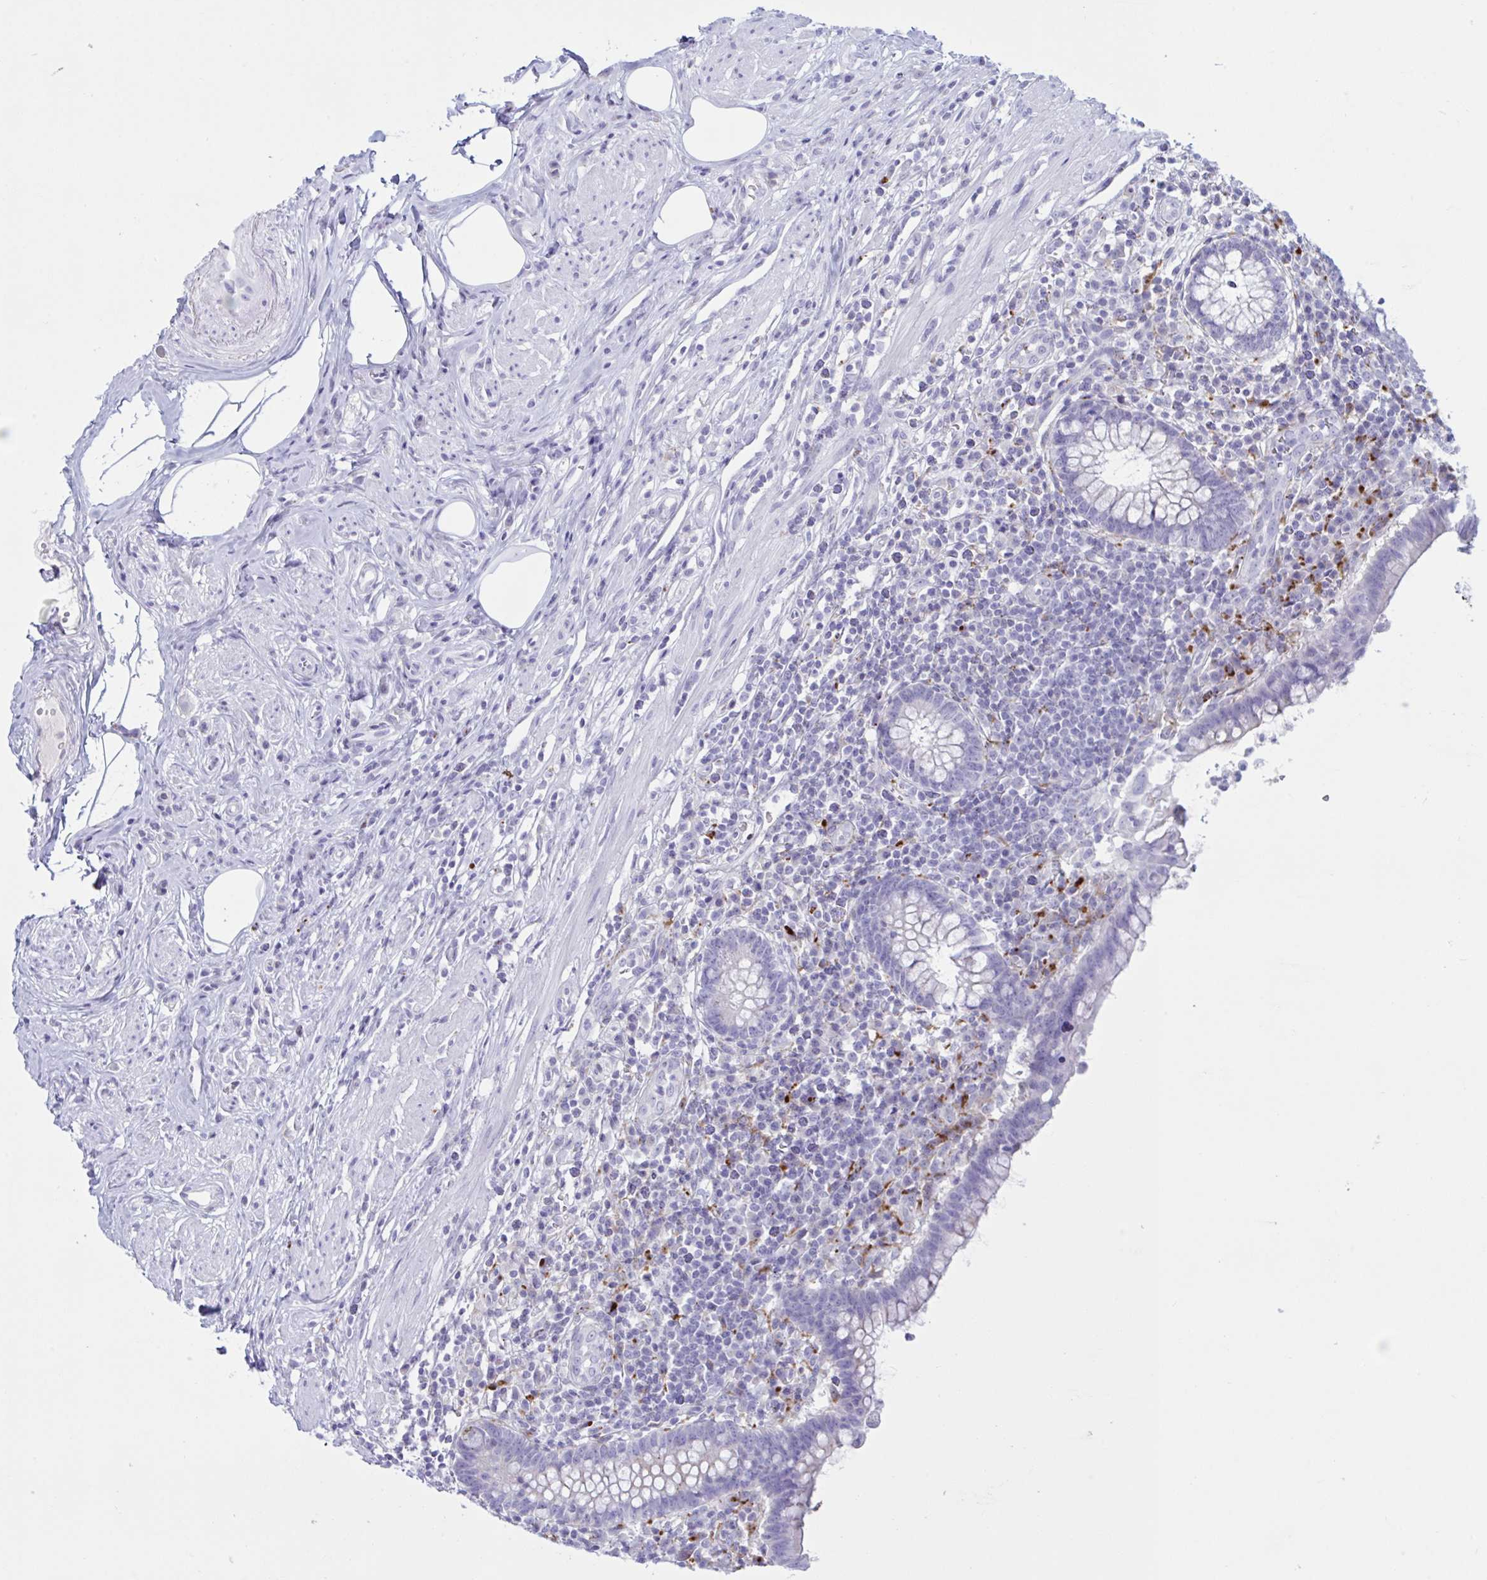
{"staining": {"intensity": "moderate", "quantity": "<25%", "location": "cytoplasmic/membranous"}, "tissue": "appendix", "cell_type": "Glandular cells", "image_type": "normal", "snomed": [{"axis": "morphology", "description": "Normal tissue, NOS"}, {"axis": "topography", "description": "Appendix"}], "caption": "High-power microscopy captured an IHC micrograph of benign appendix, revealing moderate cytoplasmic/membranous positivity in approximately <25% of glandular cells. The staining was performed using DAB (3,3'-diaminobenzidine) to visualize the protein expression in brown, while the nuclei were stained in blue with hematoxylin (Magnification: 20x).", "gene": "XCL1", "patient": {"sex": "female", "age": 56}}